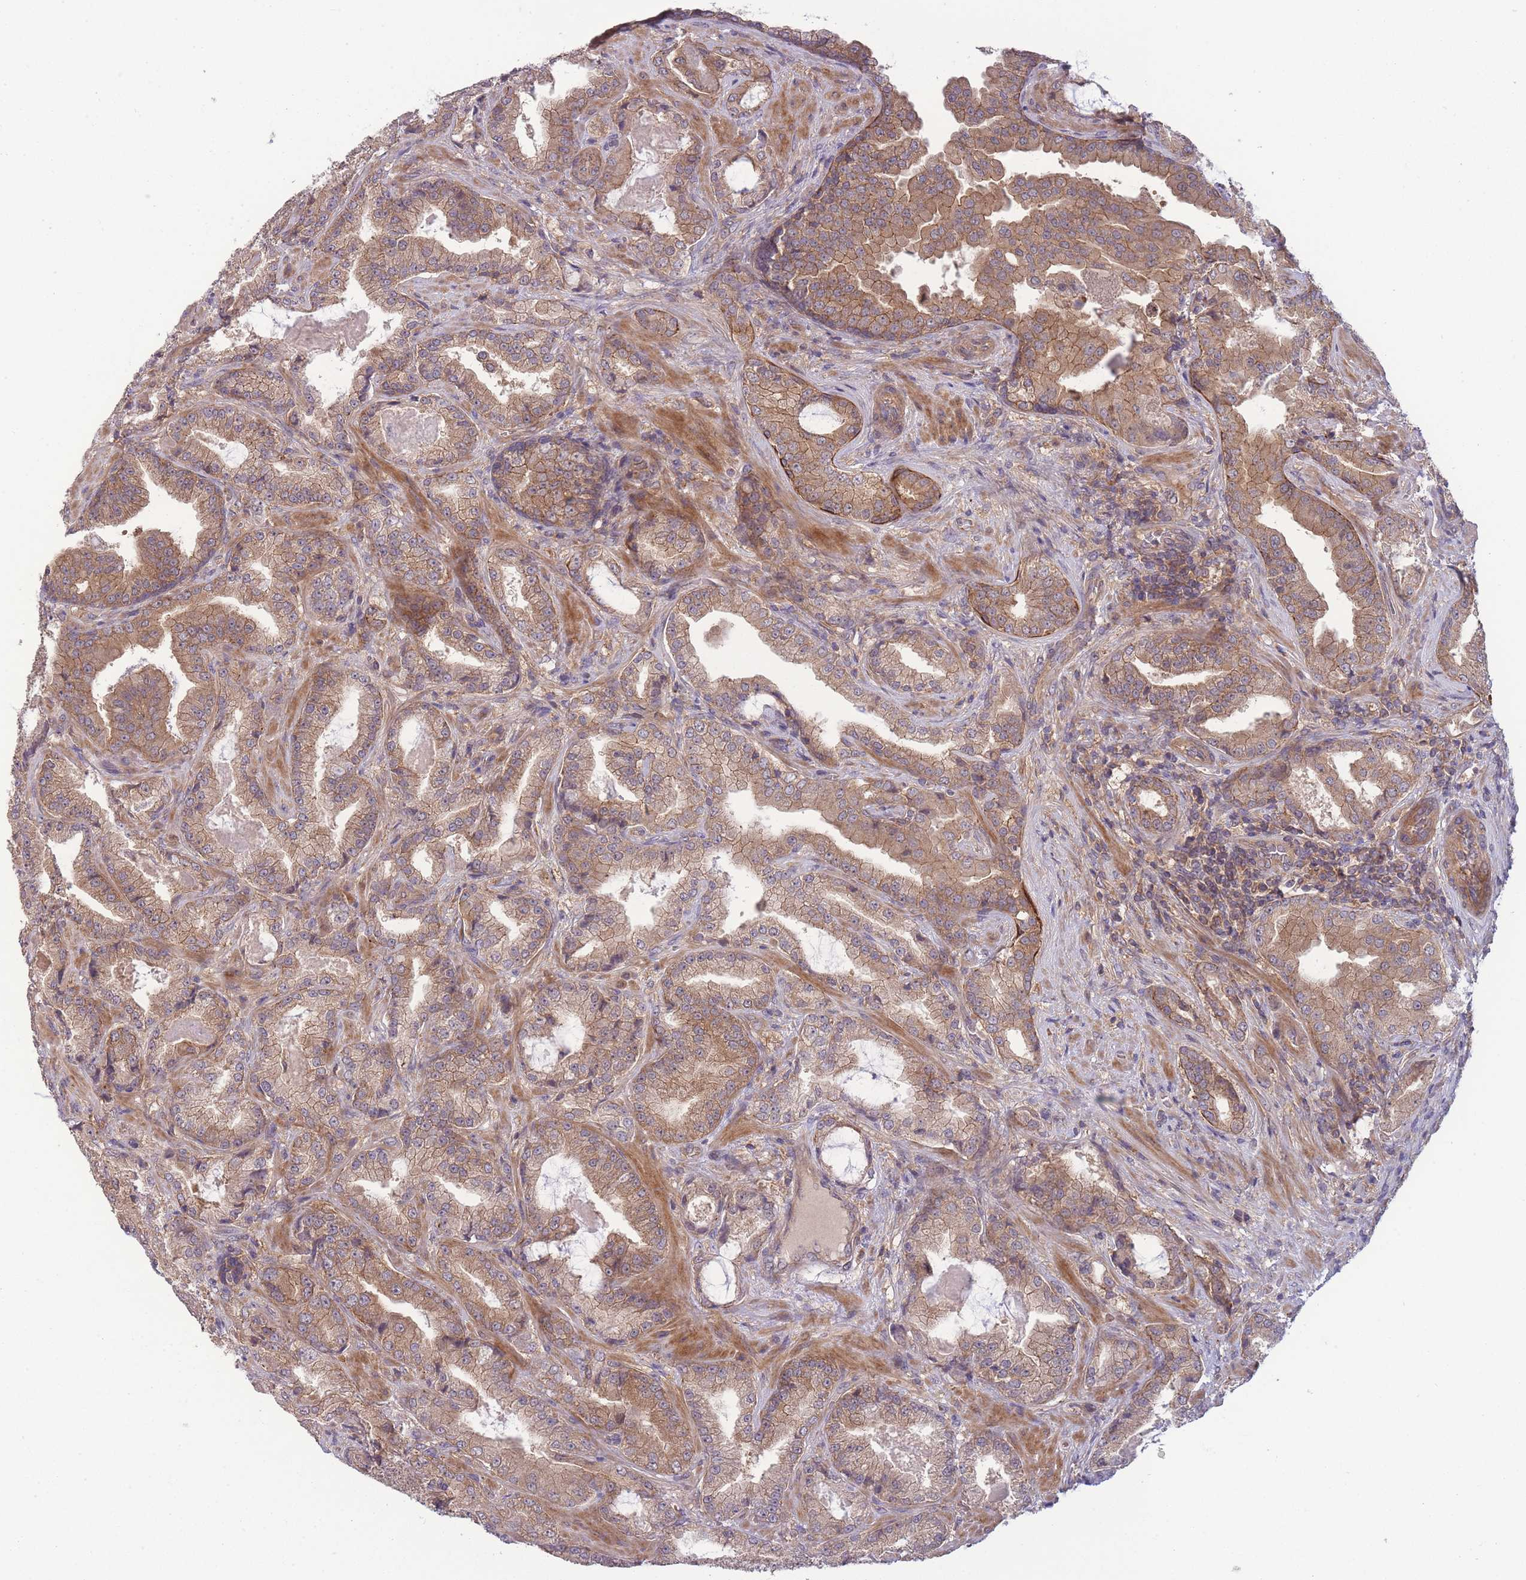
{"staining": {"intensity": "weak", "quantity": ">75%", "location": "cytoplasmic/membranous"}, "tissue": "prostate cancer", "cell_type": "Tumor cells", "image_type": "cancer", "snomed": [{"axis": "morphology", "description": "Adenocarcinoma, High grade"}, {"axis": "topography", "description": "Prostate"}], "caption": "Protein staining of prostate cancer (high-grade adenocarcinoma) tissue reveals weak cytoplasmic/membranous staining in approximately >75% of tumor cells.", "gene": "PFDN6", "patient": {"sex": "male", "age": 68}}